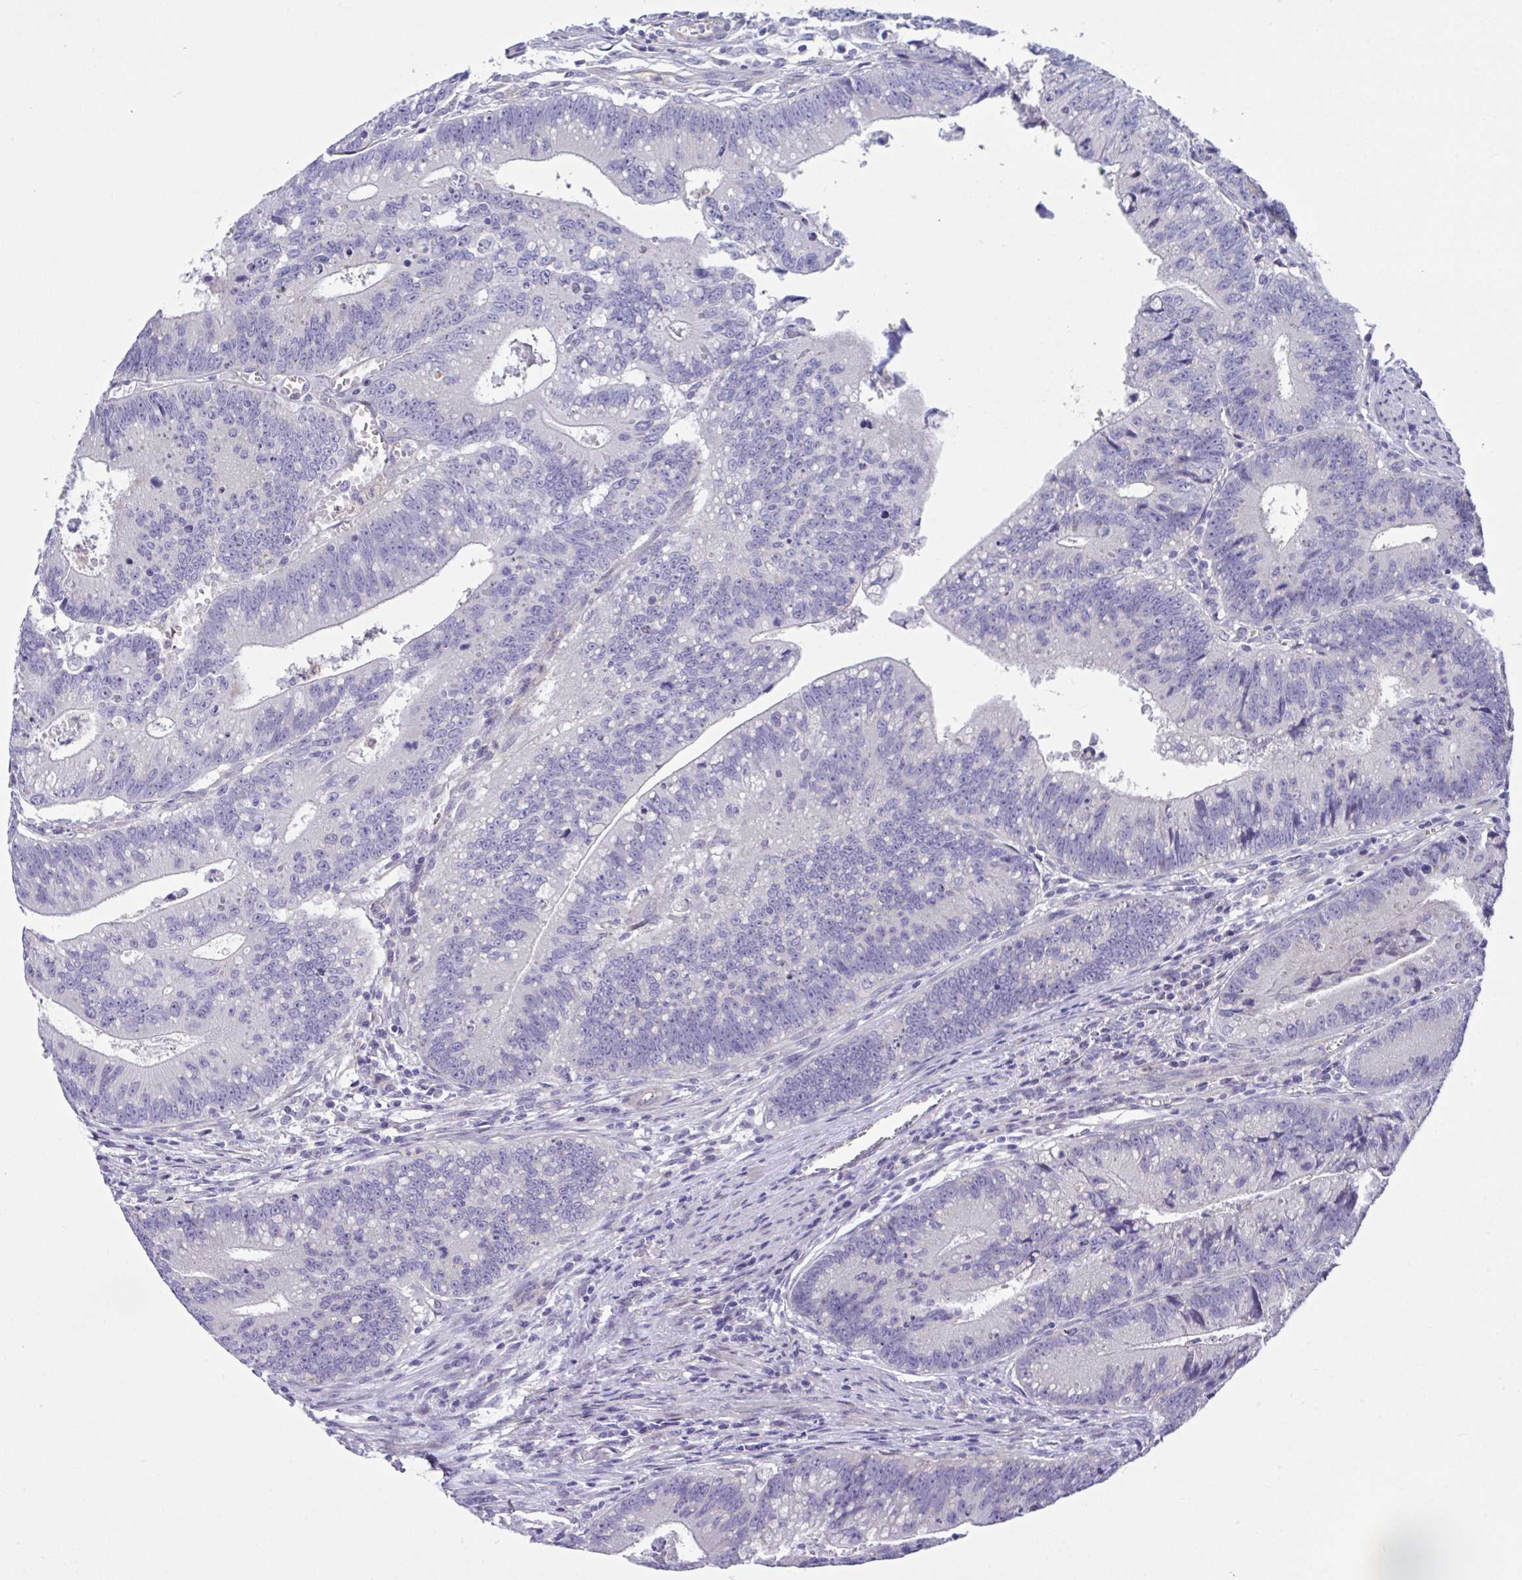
{"staining": {"intensity": "negative", "quantity": "none", "location": "none"}, "tissue": "colorectal cancer", "cell_type": "Tumor cells", "image_type": "cancer", "snomed": [{"axis": "morphology", "description": "Adenocarcinoma, NOS"}, {"axis": "topography", "description": "Rectum"}], "caption": "This is an immunohistochemistry micrograph of human colorectal adenocarcinoma. There is no expression in tumor cells.", "gene": "RHOXF1", "patient": {"sex": "female", "age": 81}}